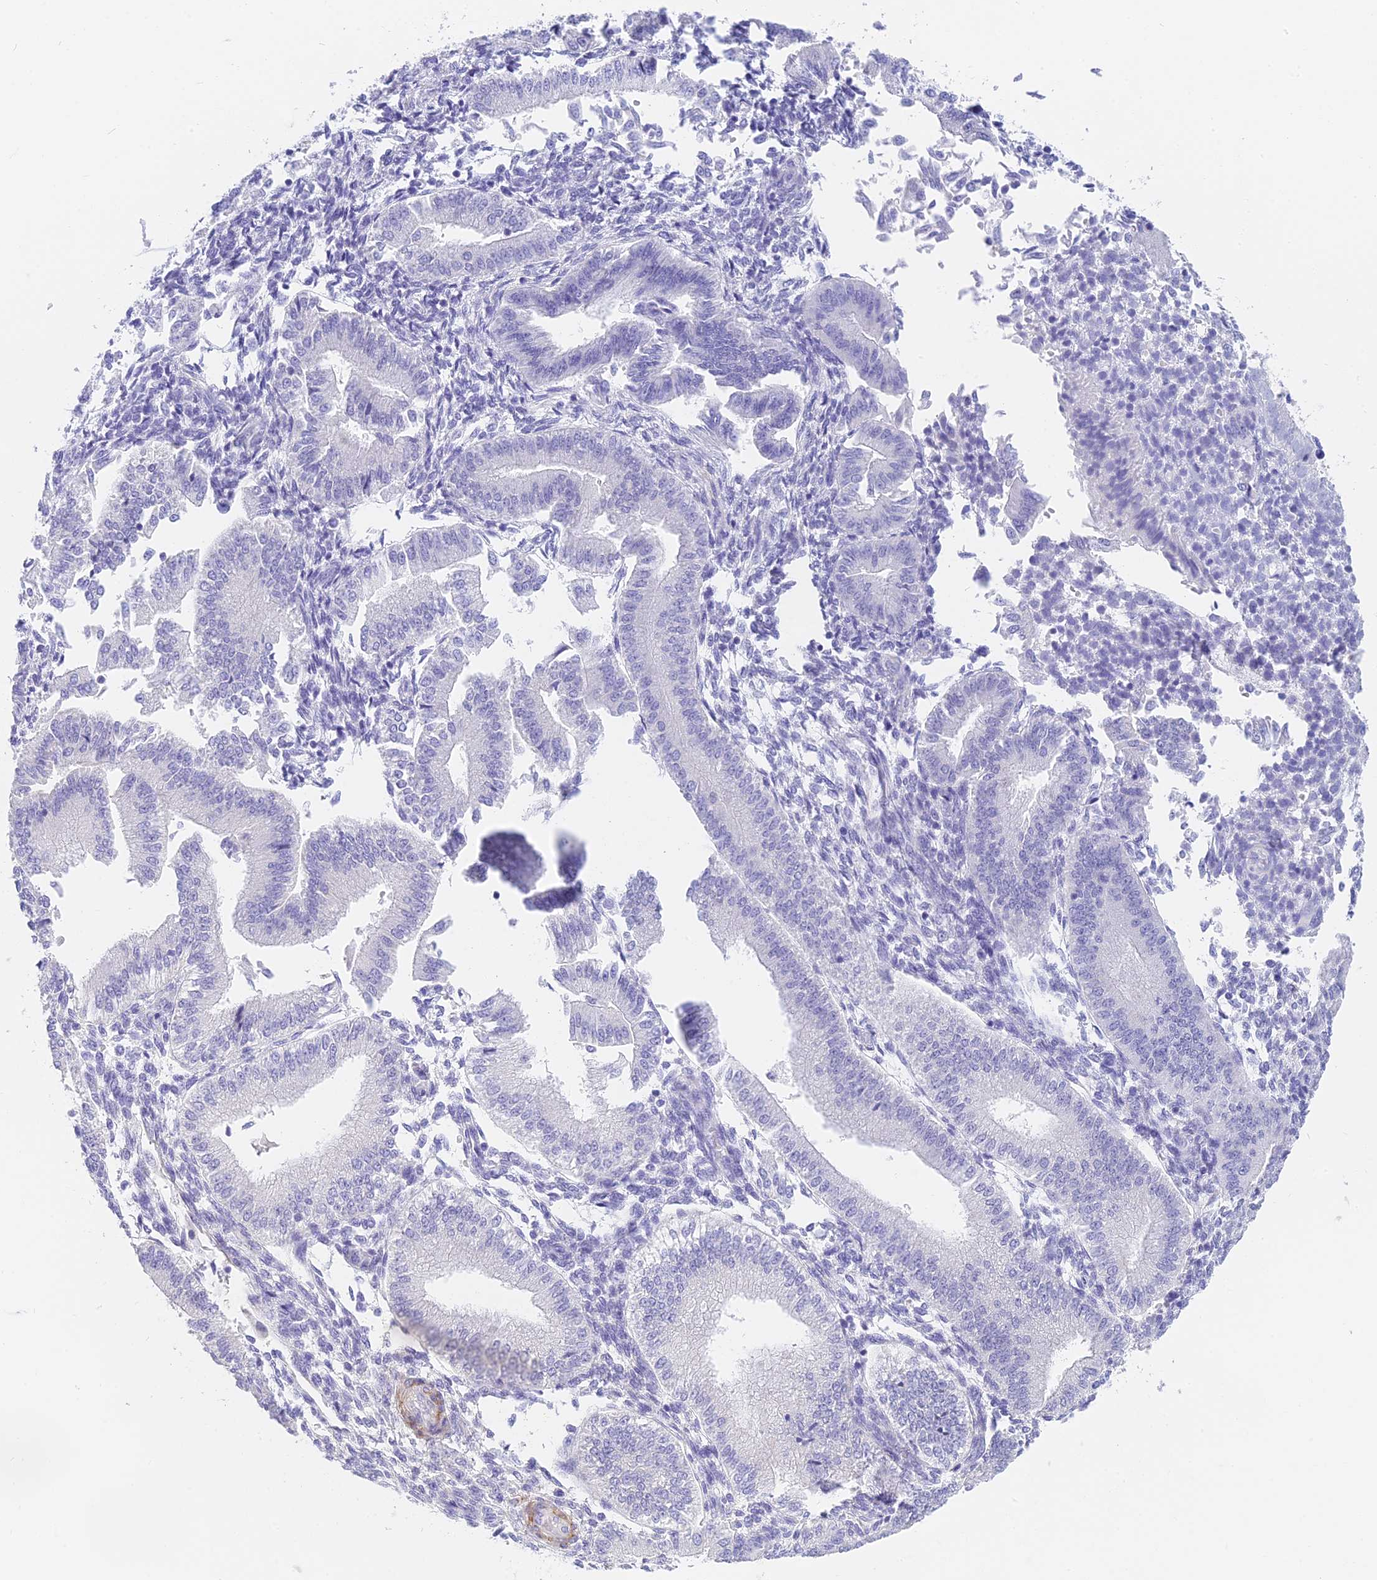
{"staining": {"intensity": "negative", "quantity": "none", "location": "none"}, "tissue": "endometrium", "cell_type": "Cells in endometrial stroma", "image_type": "normal", "snomed": [{"axis": "morphology", "description": "Normal tissue, NOS"}, {"axis": "topography", "description": "Endometrium"}], "caption": "This is a photomicrograph of IHC staining of normal endometrium, which shows no staining in cells in endometrial stroma. (DAB (3,3'-diaminobenzidine) IHC with hematoxylin counter stain).", "gene": "SLC36A2", "patient": {"sex": "female", "age": 39}}